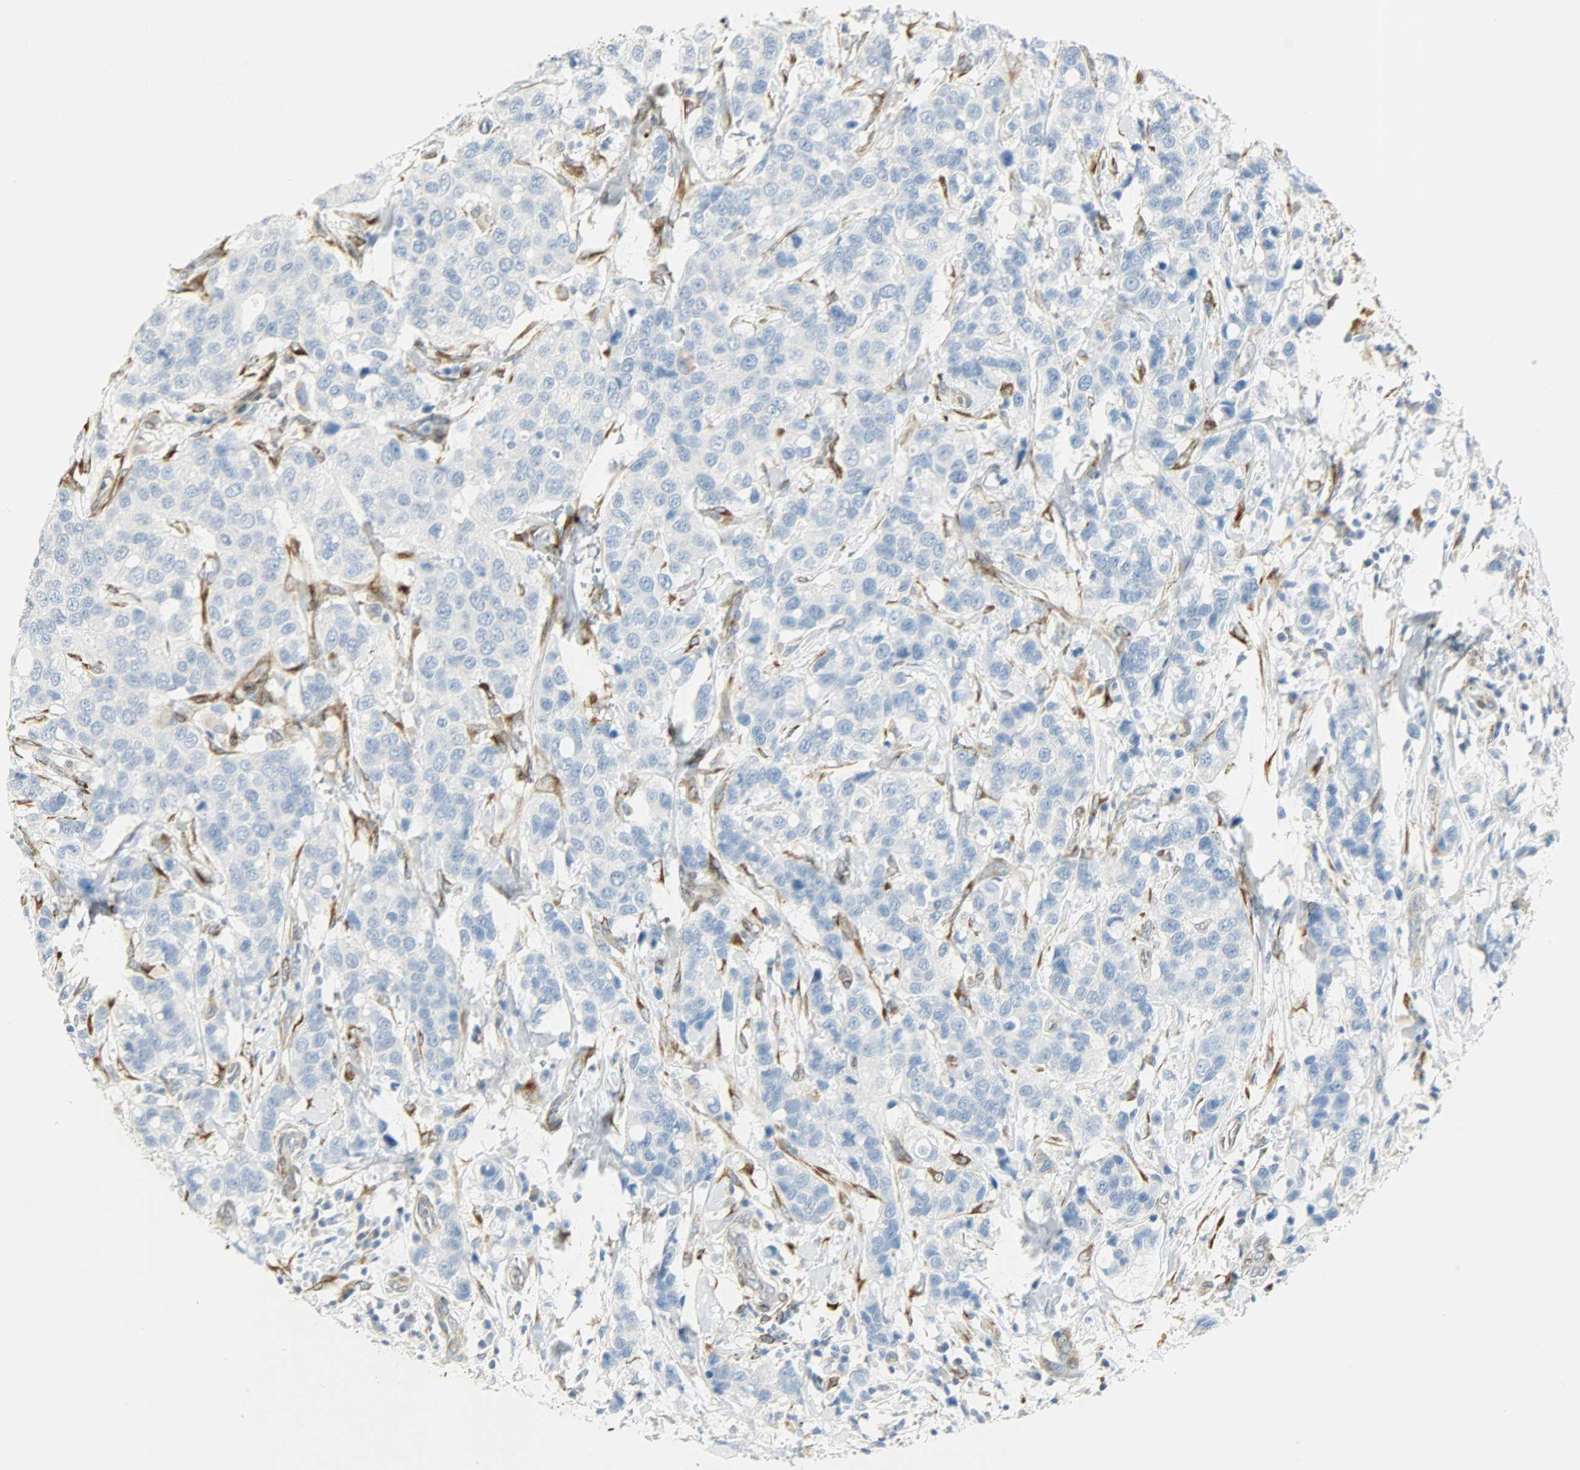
{"staining": {"intensity": "negative", "quantity": "none", "location": "none"}, "tissue": "breast cancer", "cell_type": "Tumor cells", "image_type": "cancer", "snomed": [{"axis": "morphology", "description": "Duct carcinoma"}, {"axis": "topography", "description": "Breast"}], "caption": "The image displays no significant expression in tumor cells of invasive ductal carcinoma (breast).", "gene": "PKD2", "patient": {"sex": "female", "age": 27}}